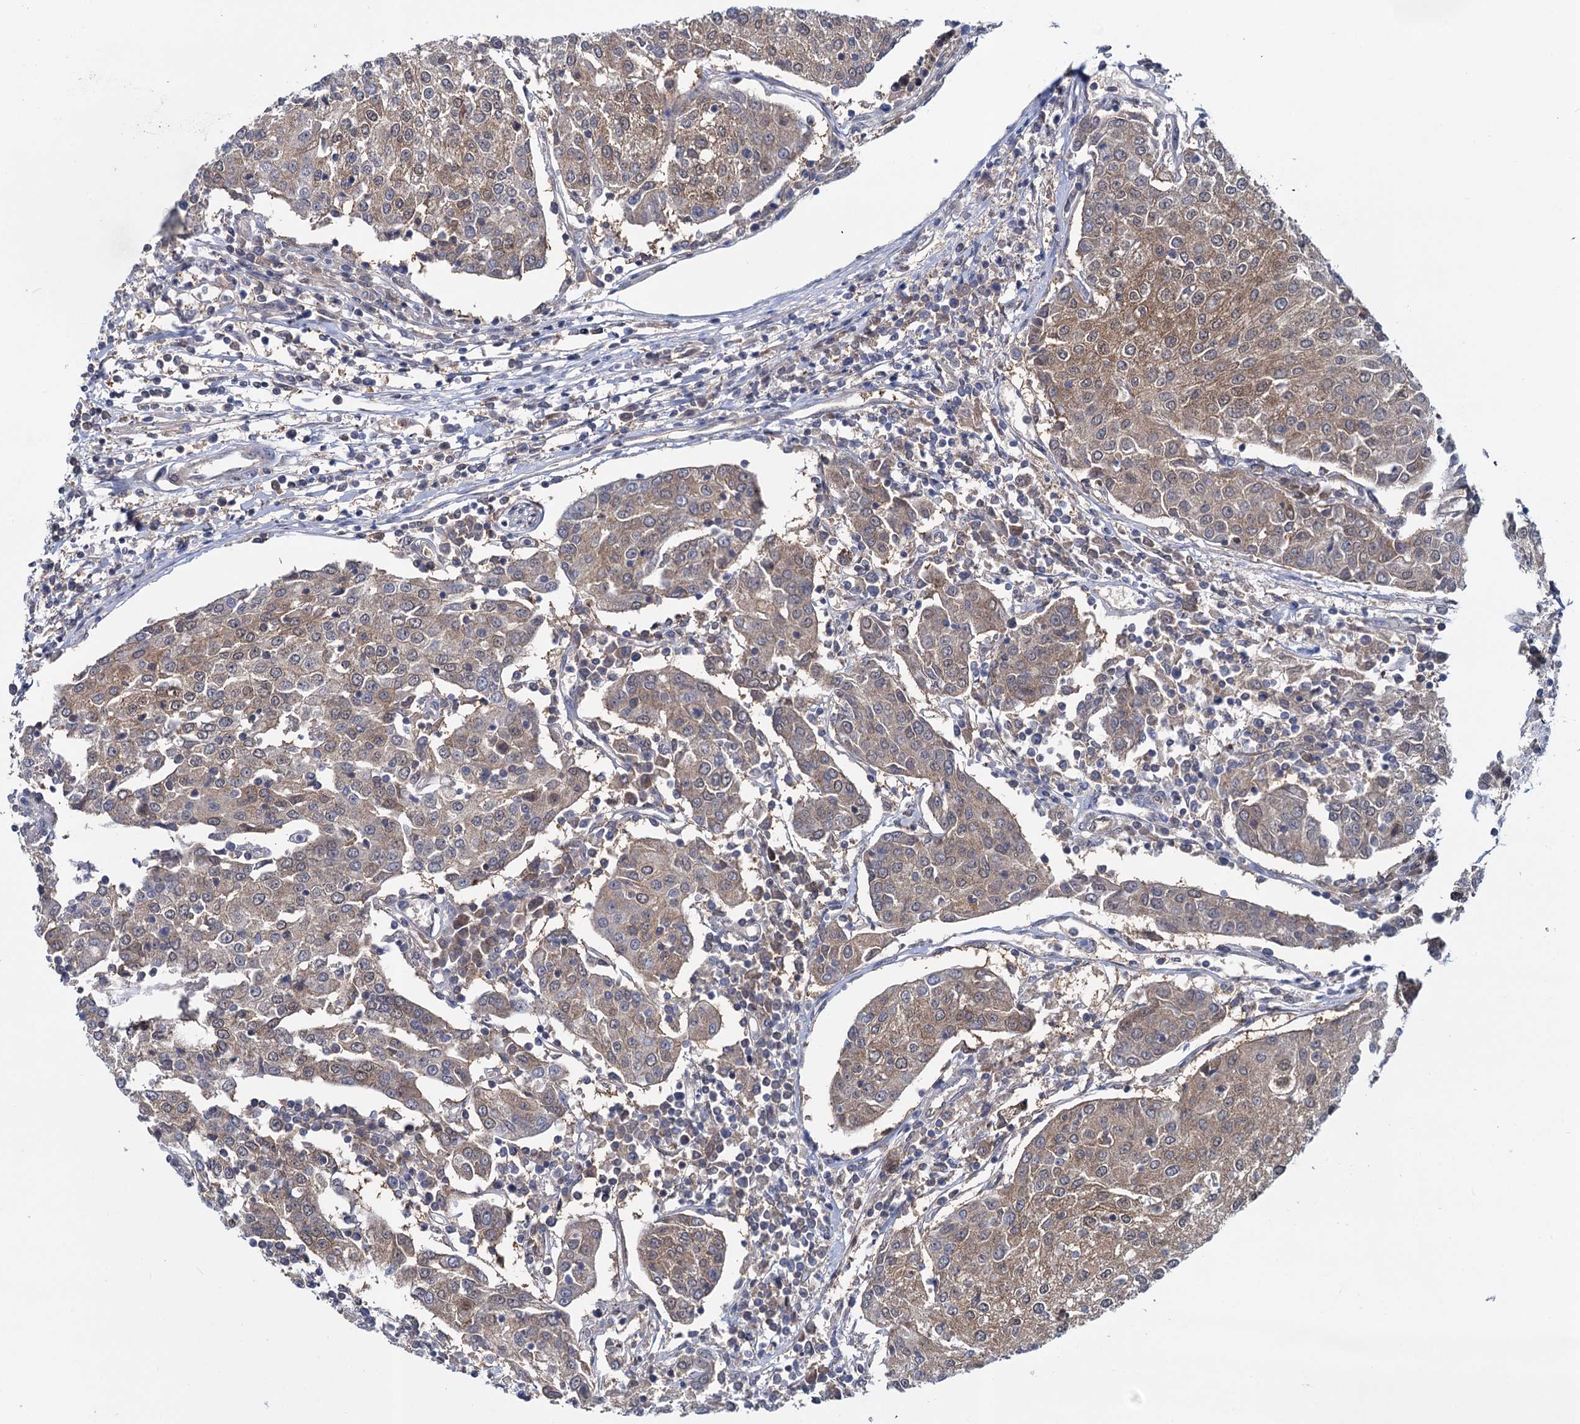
{"staining": {"intensity": "moderate", "quantity": "25%-75%", "location": "cytoplasmic/membranous"}, "tissue": "urothelial cancer", "cell_type": "Tumor cells", "image_type": "cancer", "snomed": [{"axis": "morphology", "description": "Urothelial carcinoma, High grade"}, {"axis": "topography", "description": "Urinary bladder"}], "caption": "Immunohistochemistry (IHC) staining of urothelial carcinoma (high-grade), which displays medium levels of moderate cytoplasmic/membranous expression in approximately 25%-75% of tumor cells indicating moderate cytoplasmic/membranous protein expression. The staining was performed using DAB (3,3'-diaminobenzidine) (brown) for protein detection and nuclei were counterstained in hematoxylin (blue).", "gene": "GLO1", "patient": {"sex": "female", "age": 85}}